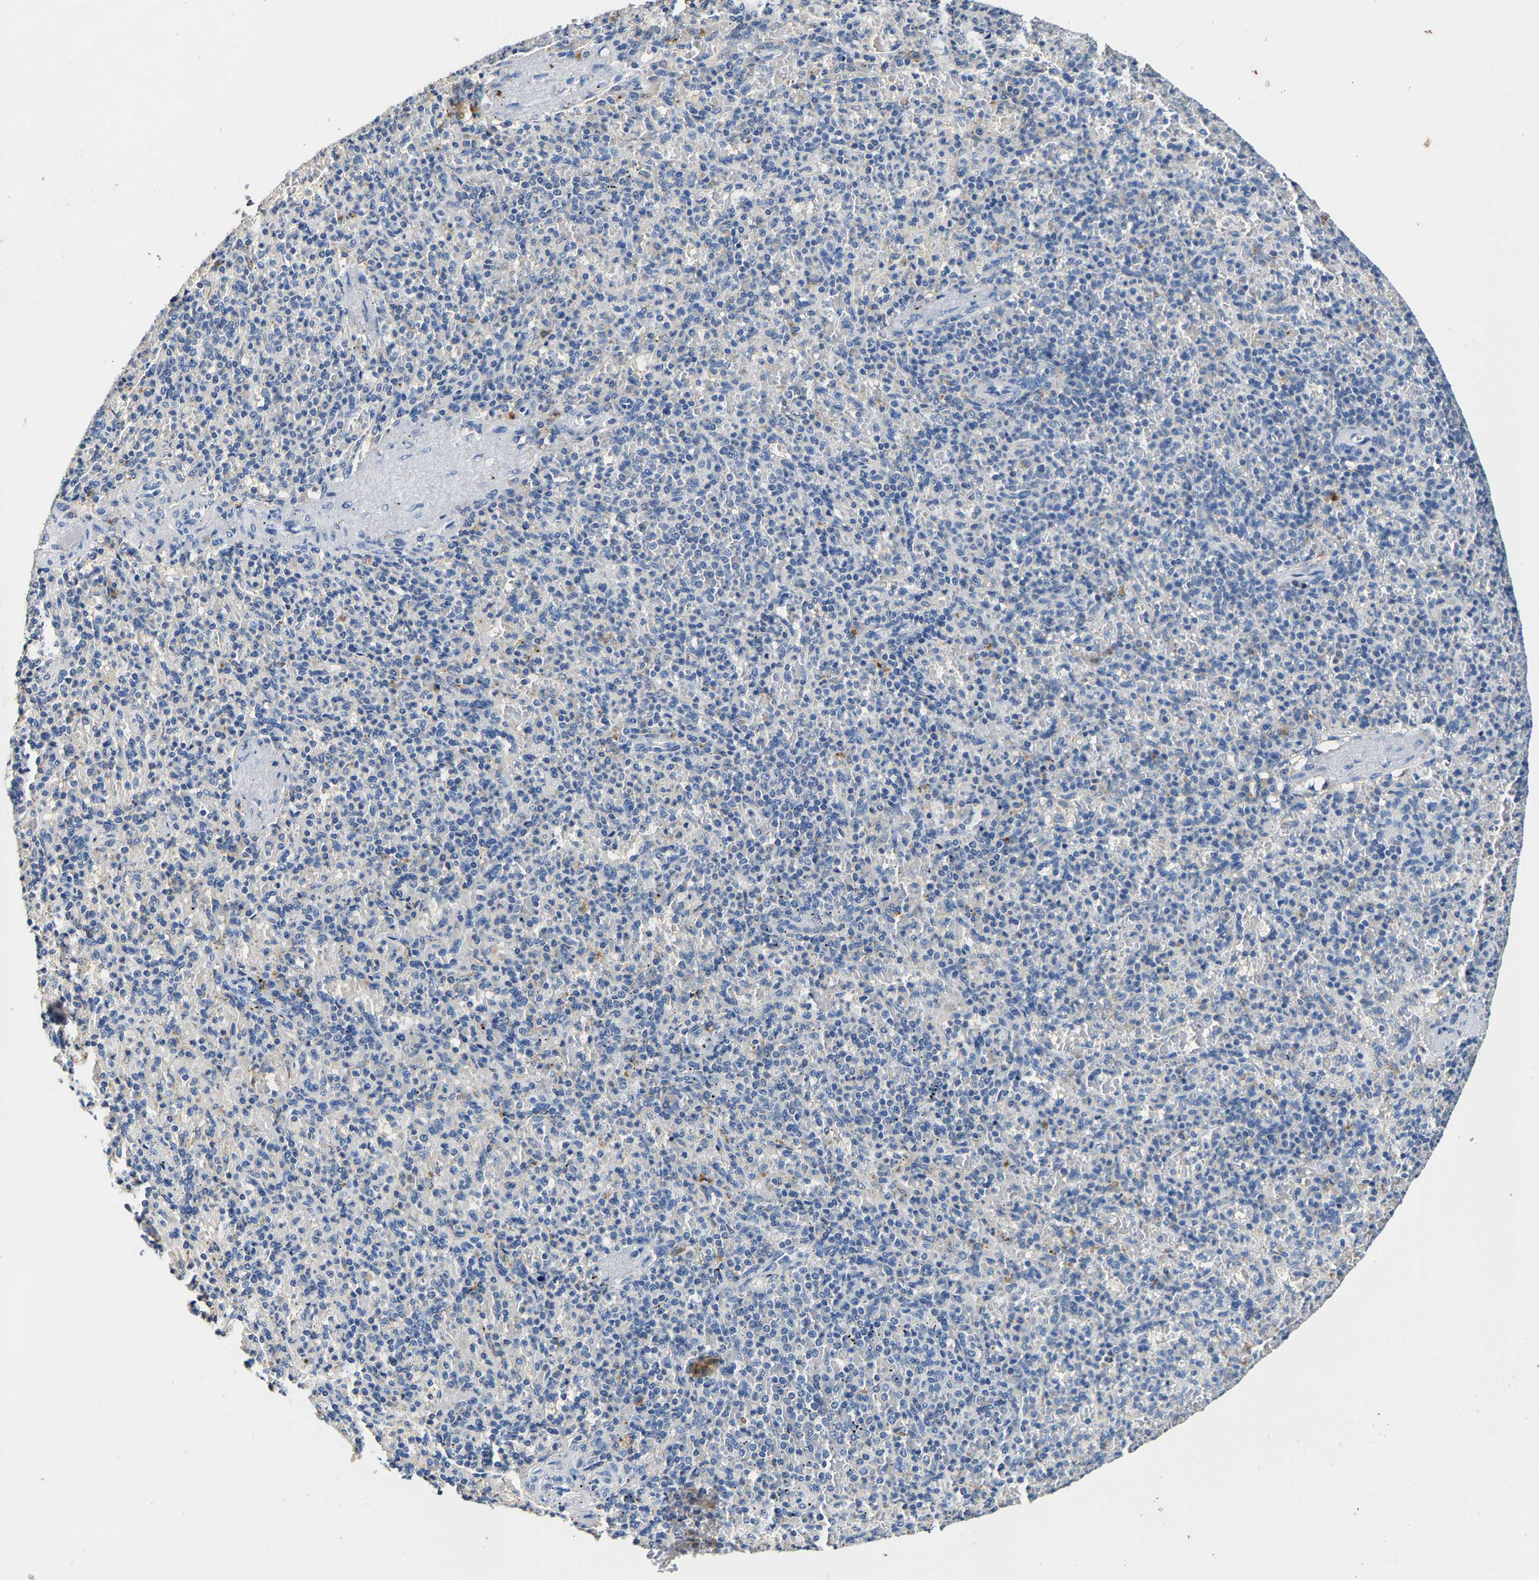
{"staining": {"intensity": "negative", "quantity": "none", "location": "none"}, "tissue": "spleen", "cell_type": "Cells in red pulp", "image_type": "normal", "snomed": [{"axis": "morphology", "description": "Normal tissue, NOS"}, {"axis": "topography", "description": "Spleen"}], "caption": "The micrograph exhibits no staining of cells in red pulp in normal spleen.", "gene": "SLCO2B1", "patient": {"sex": "female", "age": 74}}